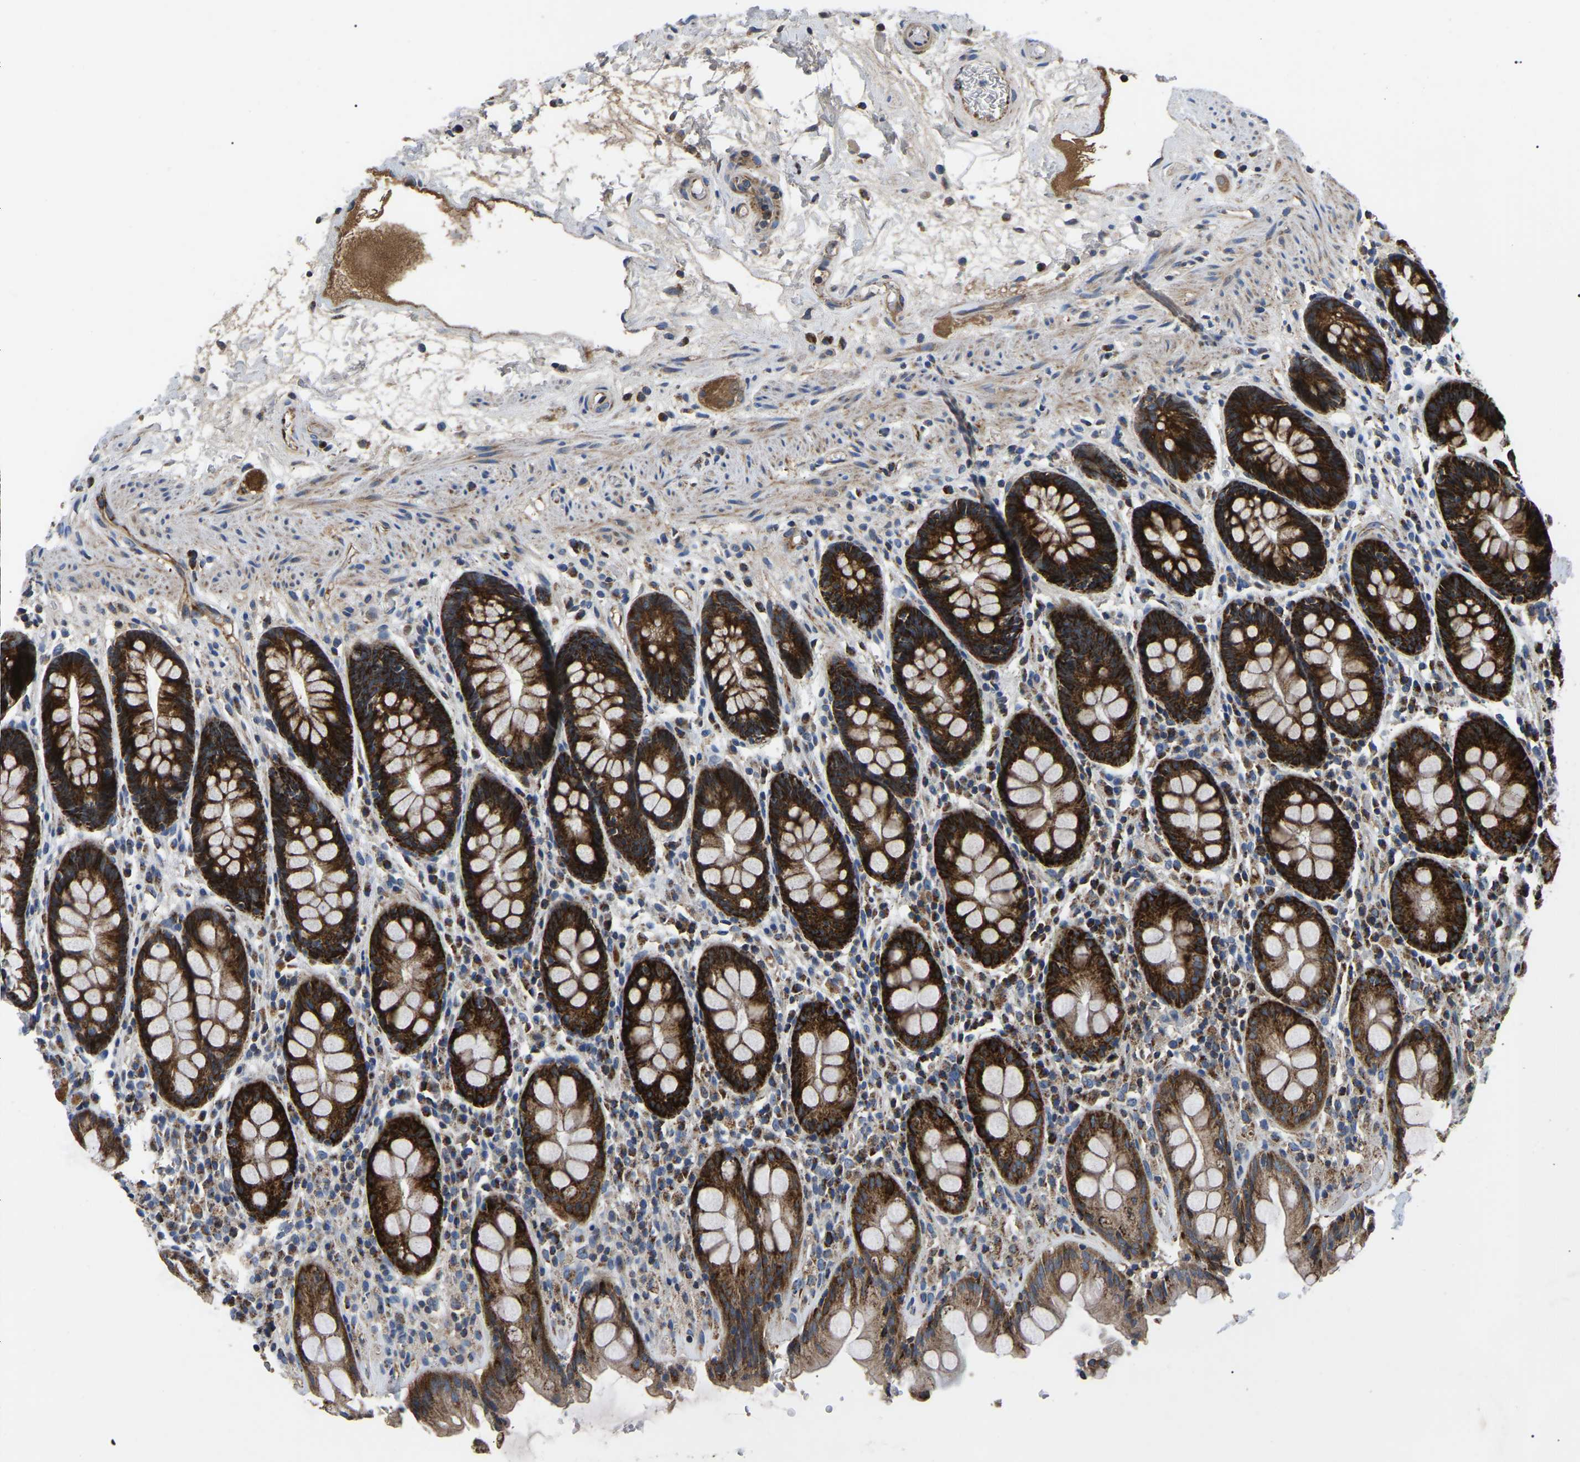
{"staining": {"intensity": "strong", "quantity": ">75%", "location": "cytoplasmic/membranous"}, "tissue": "rectum", "cell_type": "Glandular cells", "image_type": "normal", "snomed": [{"axis": "morphology", "description": "Normal tissue, NOS"}, {"axis": "topography", "description": "Rectum"}], "caption": "Protein expression by immunohistochemistry (IHC) reveals strong cytoplasmic/membranous positivity in approximately >75% of glandular cells in benign rectum. The protein is shown in brown color, while the nuclei are stained blue.", "gene": "PPM1E", "patient": {"sex": "male", "age": 64}}